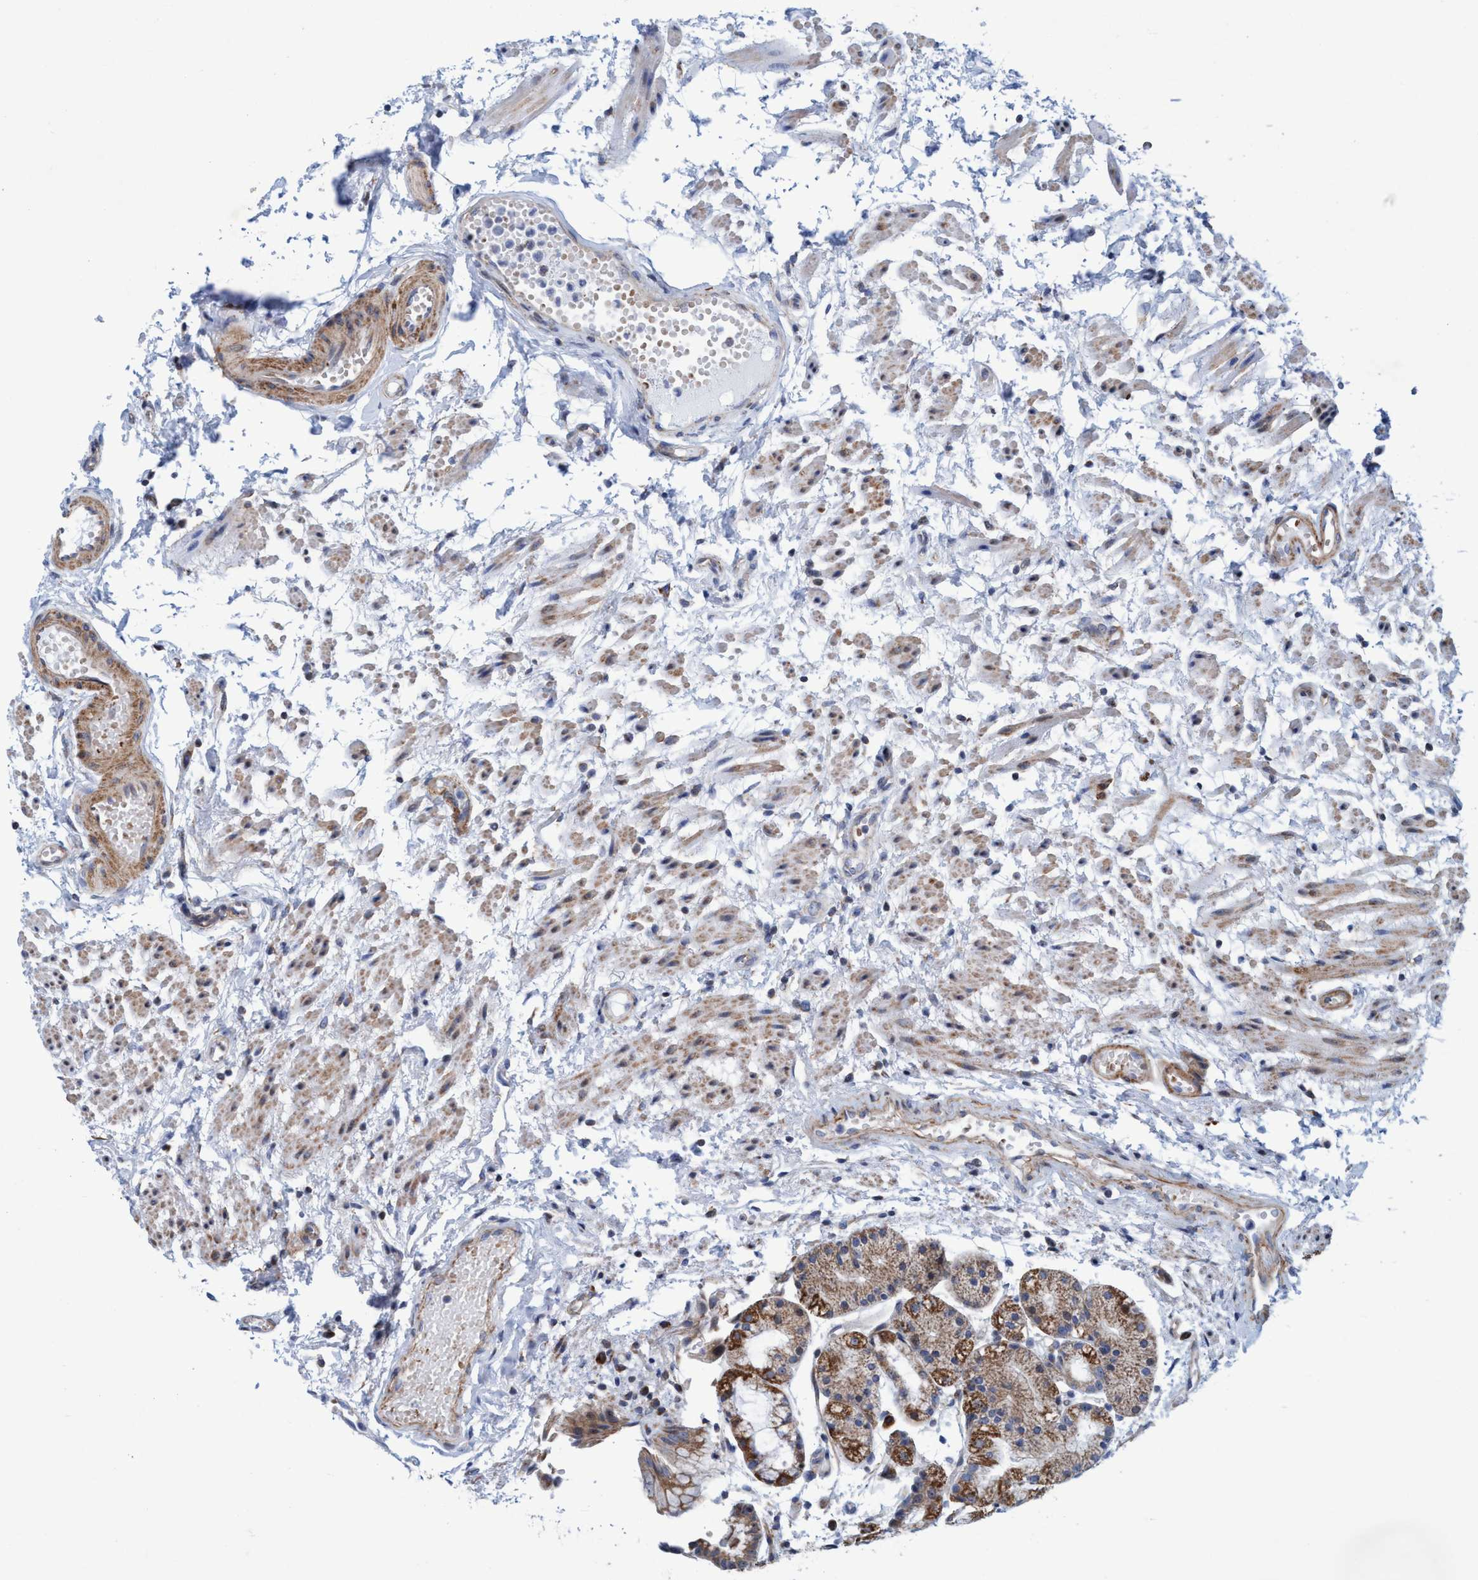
{"staining": {"intensity": "strong", "quantity": ">75%", "location": "cytoplasmic/membranous"}, "tissue": "stomach", "cell_type": "Glandular cells", "image_type": "normal", "snomed": [{"axis": "morphology", "description": "Normal tissue, NOS"}, {"axis": "topography", "description": "Stomach, upper"}], "caption": "Immunohistochemistry (DAB) staining of unremarkable human stomach reveals strong cytoplasmic/membranous protein expression in about >75% of glandular cells.", "gene": "POLR1F", "patient": {"sex": "male", "age": 72}}